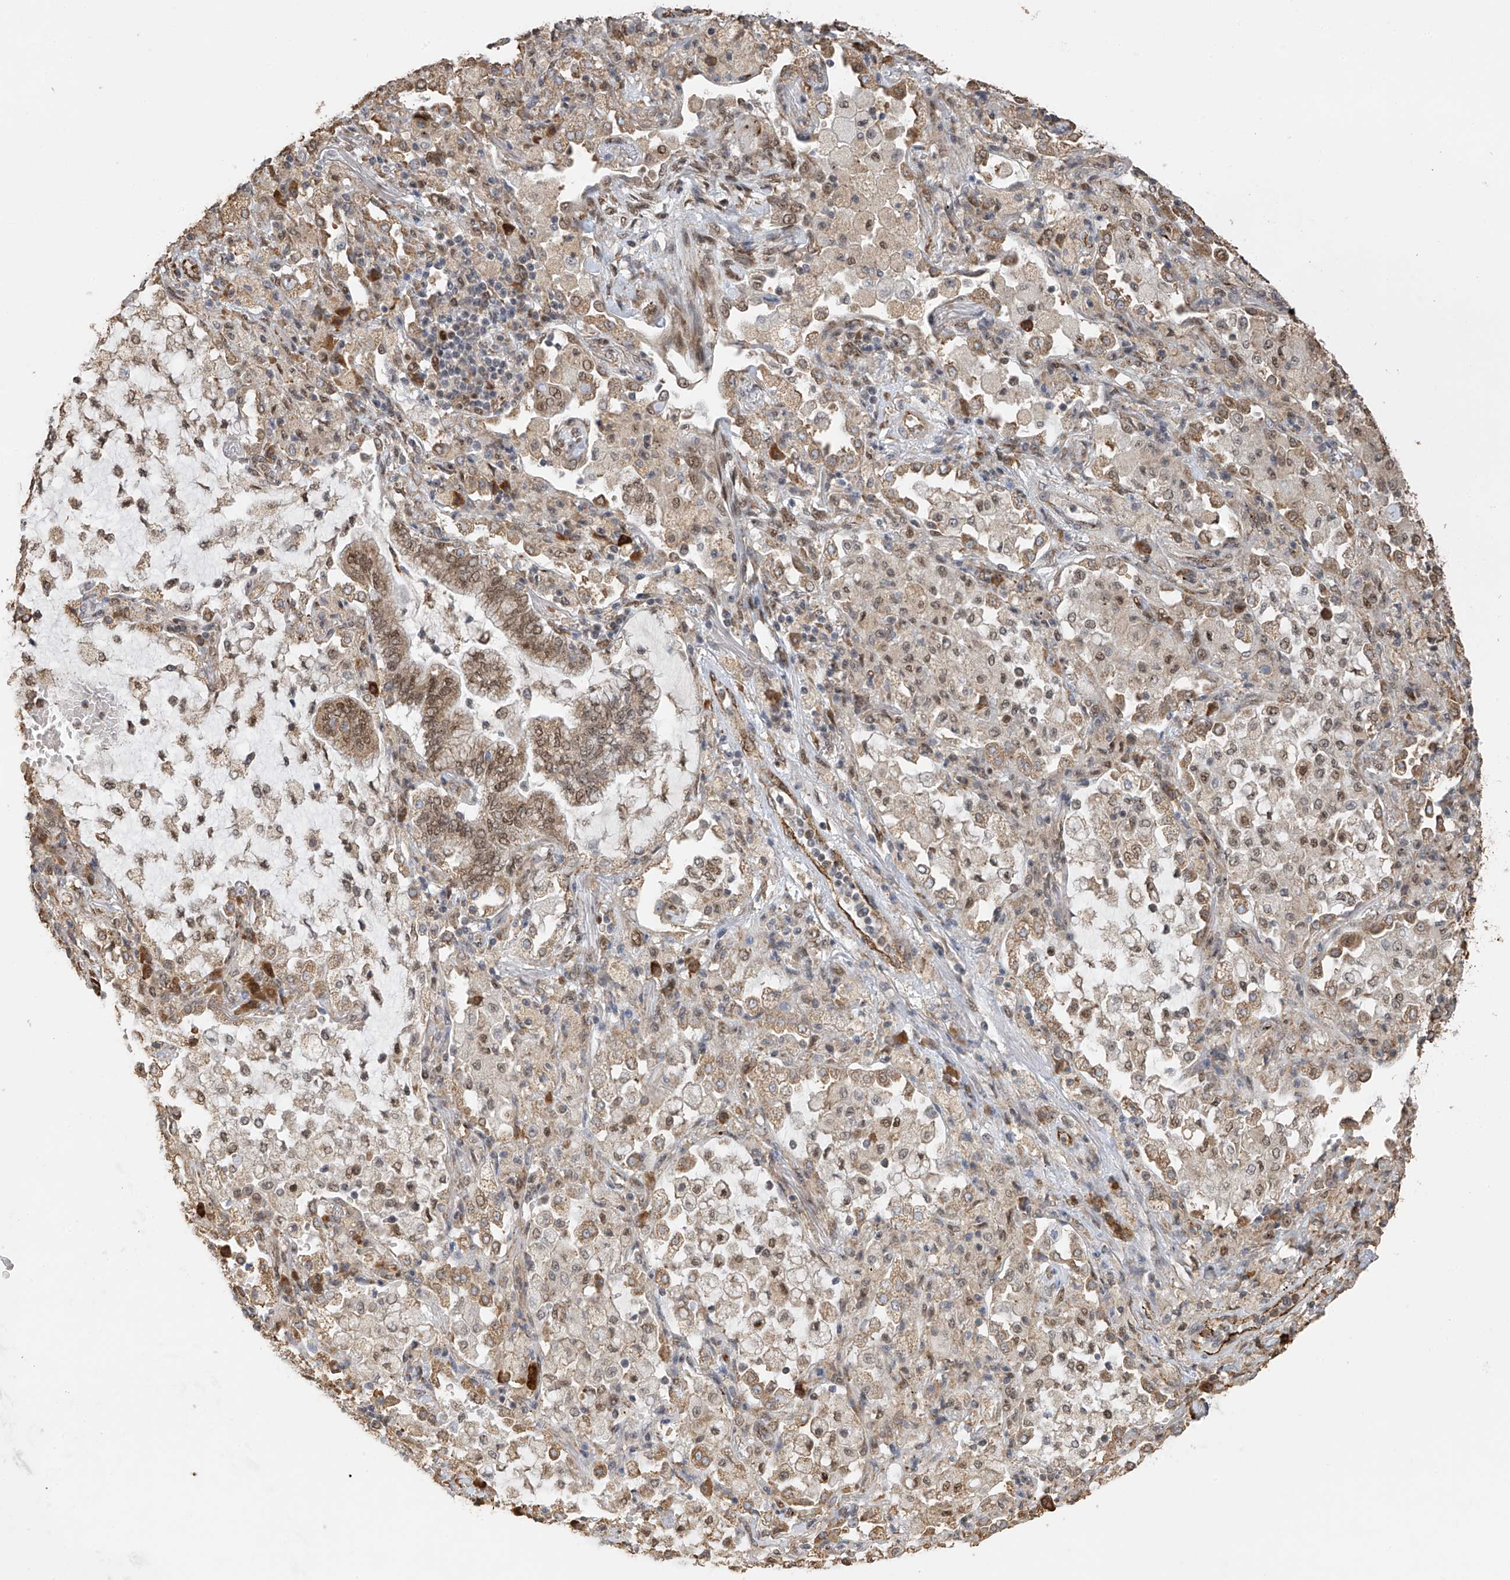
{"staining": {"intensity": "moderate", "quantity": ">75%", "location": "cytoplasmic/membranous,nuclear"}, "tissue": "lung cancer", "cell_type": "Tumor cells", "image_type": "cancer", "snomed": [{"axis": "morphology", "description": "Adenocarcinoma, NOS"}, {"axis": "topography", "description": "Lung"}], "caption": "A brown stain shows moderate cytoplasmic/membranous and nuclear expression of a protein in human lung adenocarcinoma tumor cells.", "gene": "ERLEC1", "patient": {"sex": "female", "age": 70}}